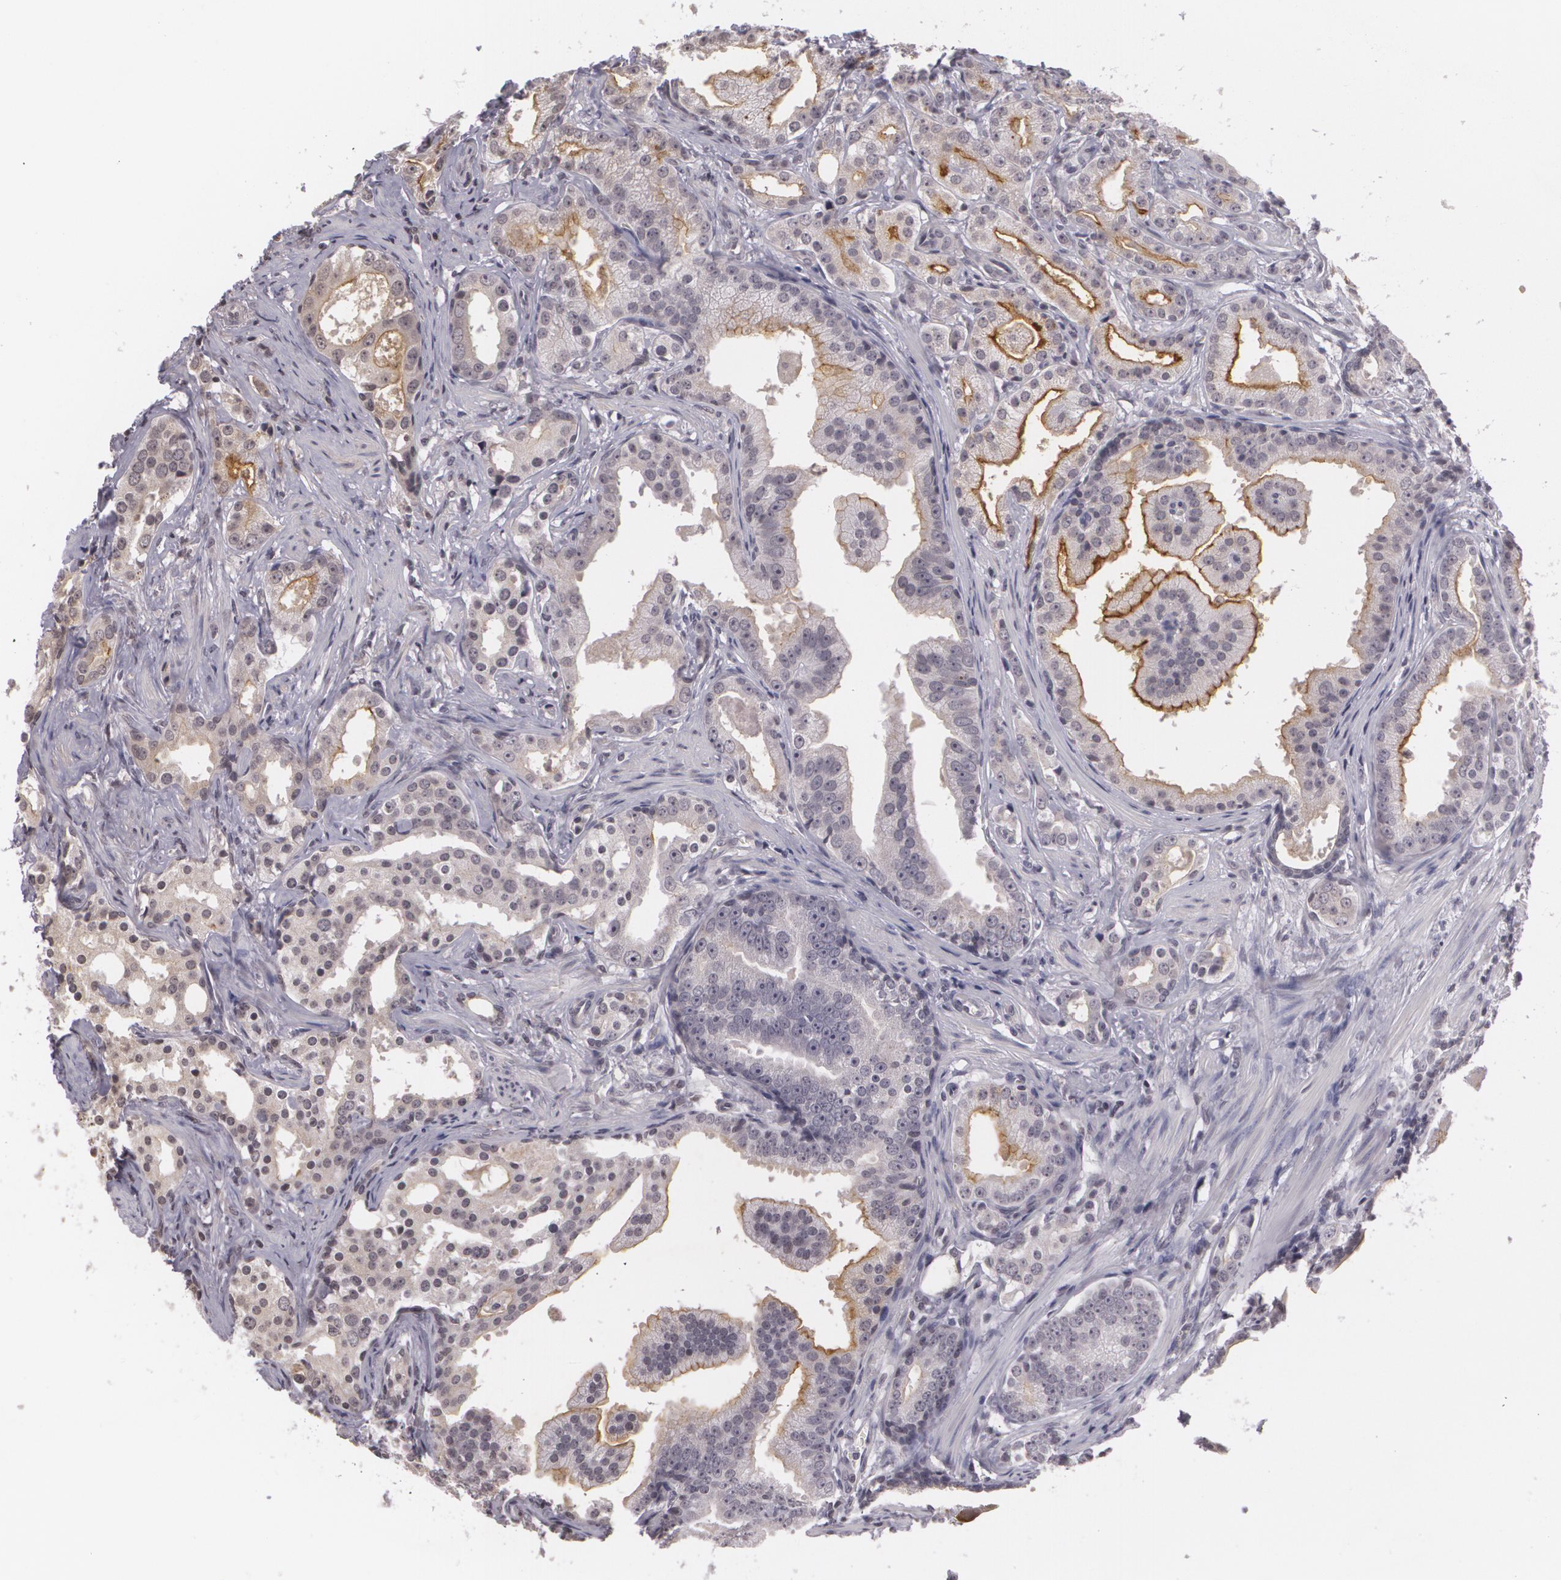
{"staining": {"intensity": "moderate", "quantity": "25%-75%", "location": "cytoplasmic/membranous"}, "tissue": "prostate cancer", "cell_type": "Tumor cells", "image_type": "cancer", "snomed": [{"axis": "morphology", "description": "Adenocarcinoma, Low grade"}, {"axis": "topography", "description": "Prostate"}], "caption": "This is a micrograph of immunohistochemistry (IHC) staining of prostate cancer (adenocarcinoma (low-grade)), which shows moderate staining in the cytoplasmic/membranous of tumor cells.", "gene": "MUC1", "patient": {"sex": "male", "age": 59}}